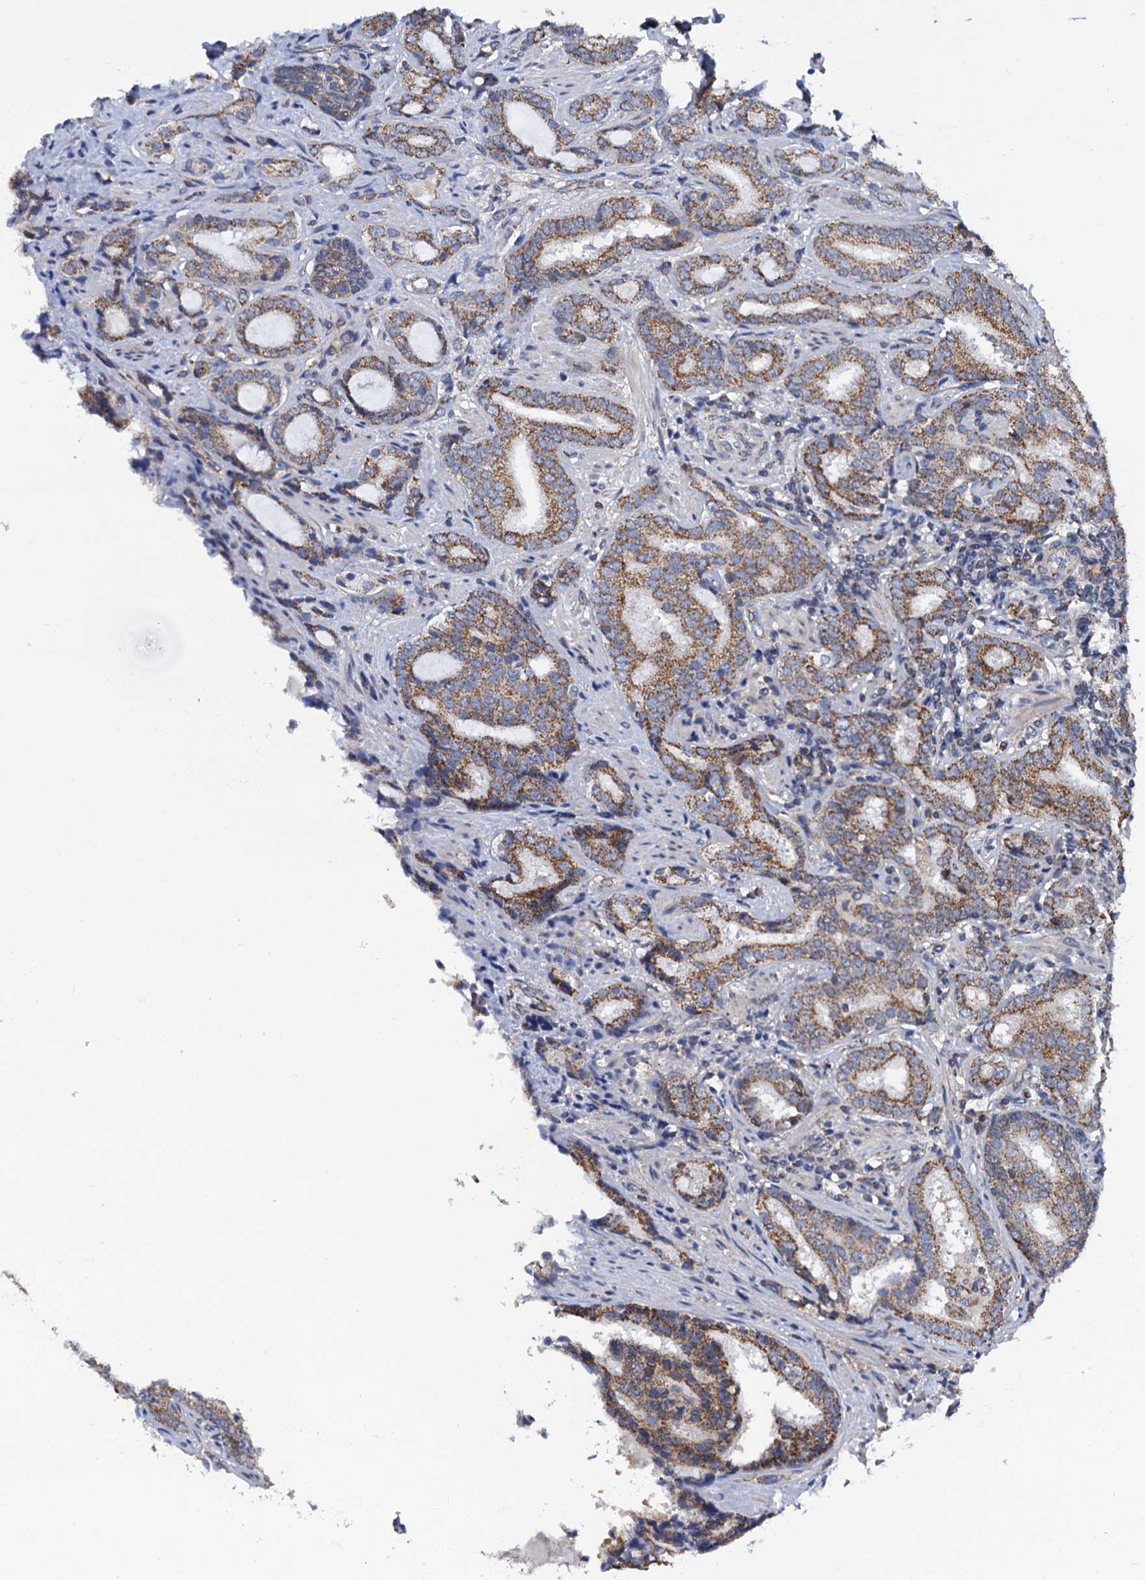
{"staining": {"intensity": "moderate", "quantity": "25%-75%", "location": "cytoplasmic/membranous"}, "tissue": "prostate cancer", "cell_type": "Tumor cells", "image_type": "cancer", "snomed": [{"axis": "morphology", "description": "Adenocarcinoma, High grade"}, {"axis": "topography", "description": "Prostate"}], "caption": "Moderate cytoplasmic/membranous expression for a protein is appreciated in approximately 25%-75% of tumor cells of high-grade adenocarcinoma (prostate) using IHC.", "gene": "PTCD3", "patient": {"sex": "male", "age": 63}}